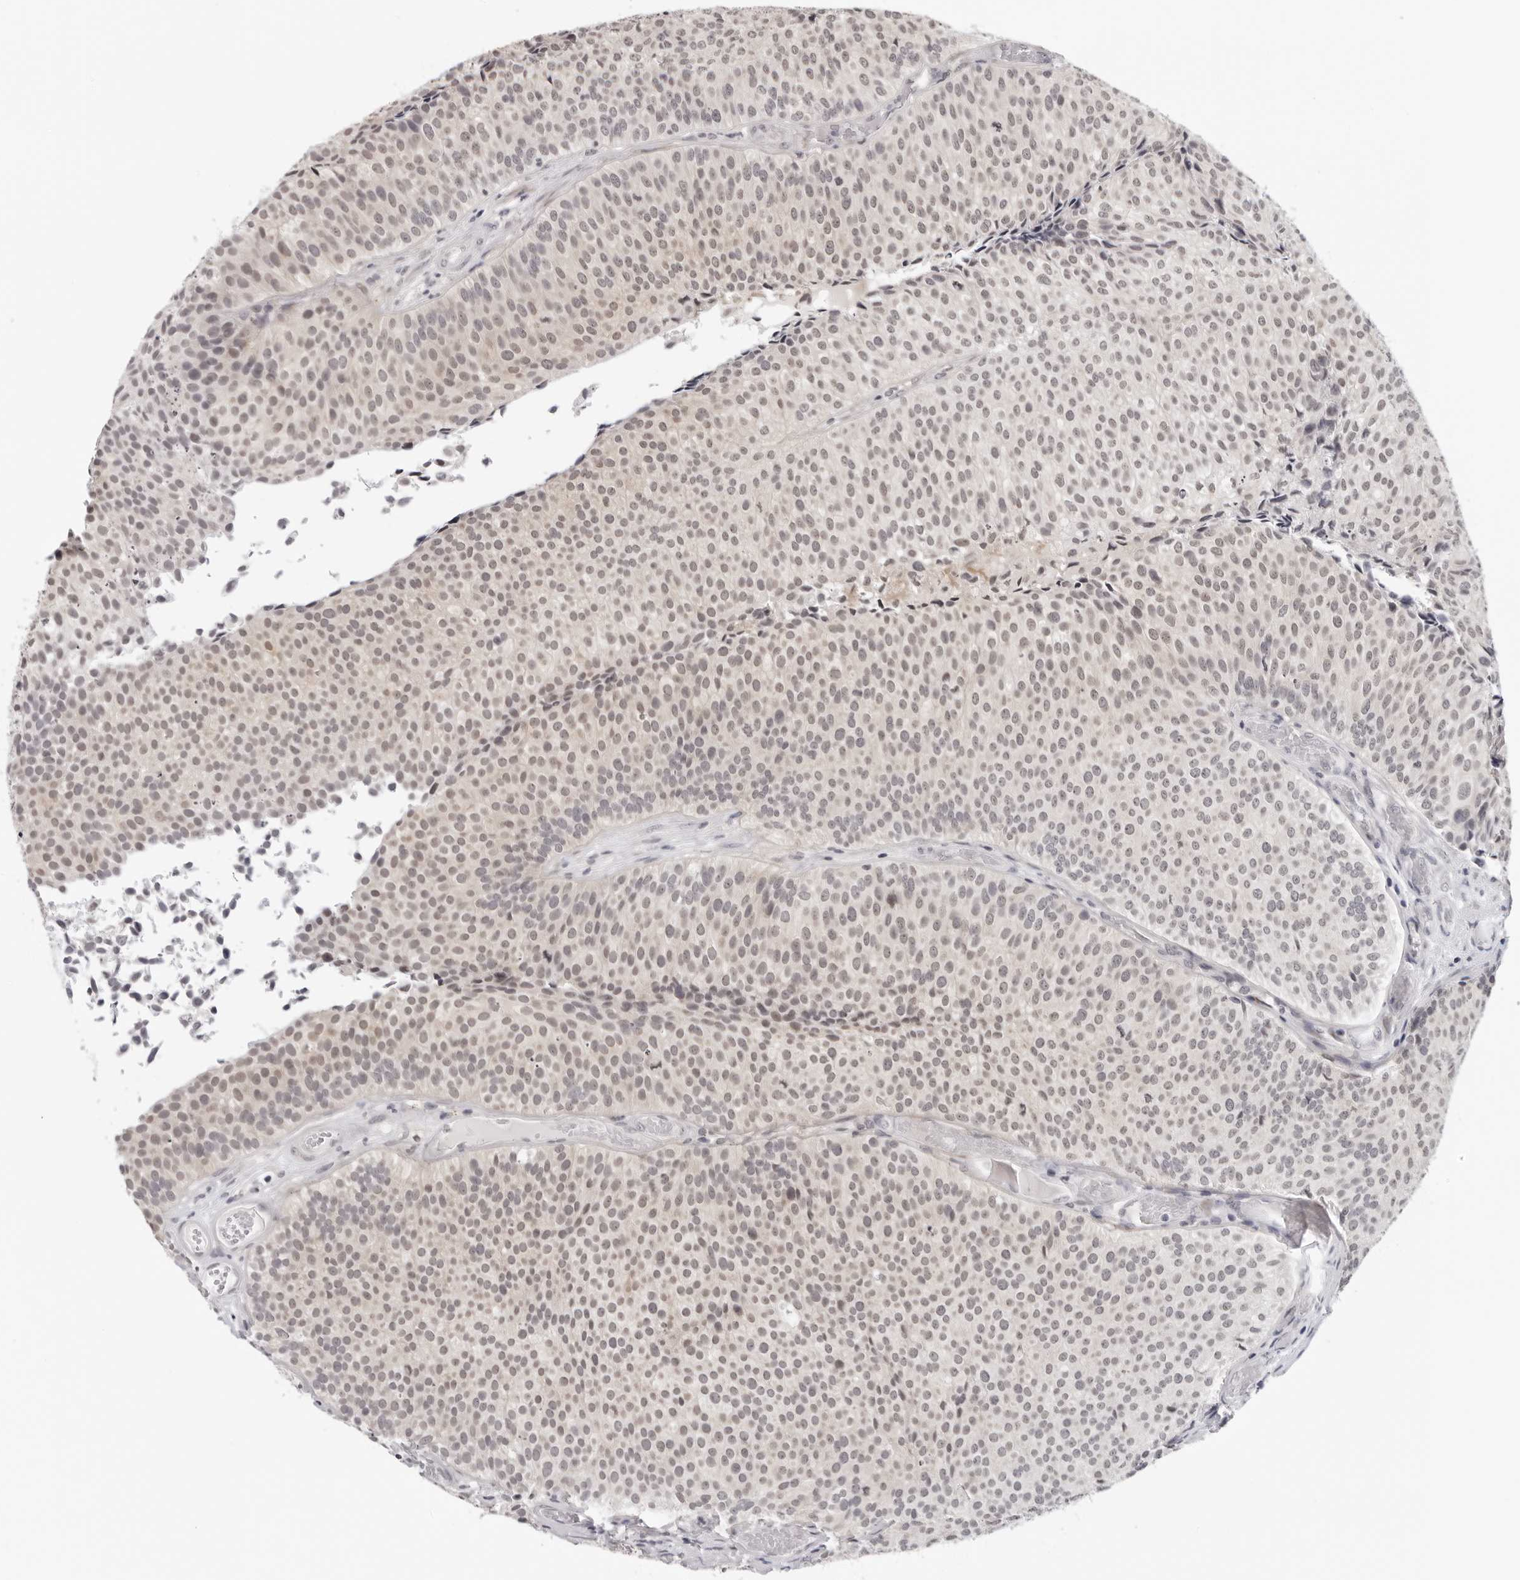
{"staining": {"intensity": "weak", "quantity": "25%-75%", "location": "nuclear"}, "tissue": "urothelial cancer", "cell_type": "Tumor cells", "image_type": "cancer", "snomed": [{"axis": "morphology", "description": "Urothelial carcinoma, Low grade"}, {"axis": "topography", "description": "Urinary bladder"}], "caption": "Weak nuclear staining for a protein is identified in approximately 25%-75% of tumor cells of urothelial cancer using IHC.", "gene": "PRUNE1", "patient": {"sex": "male", "age": 86}}